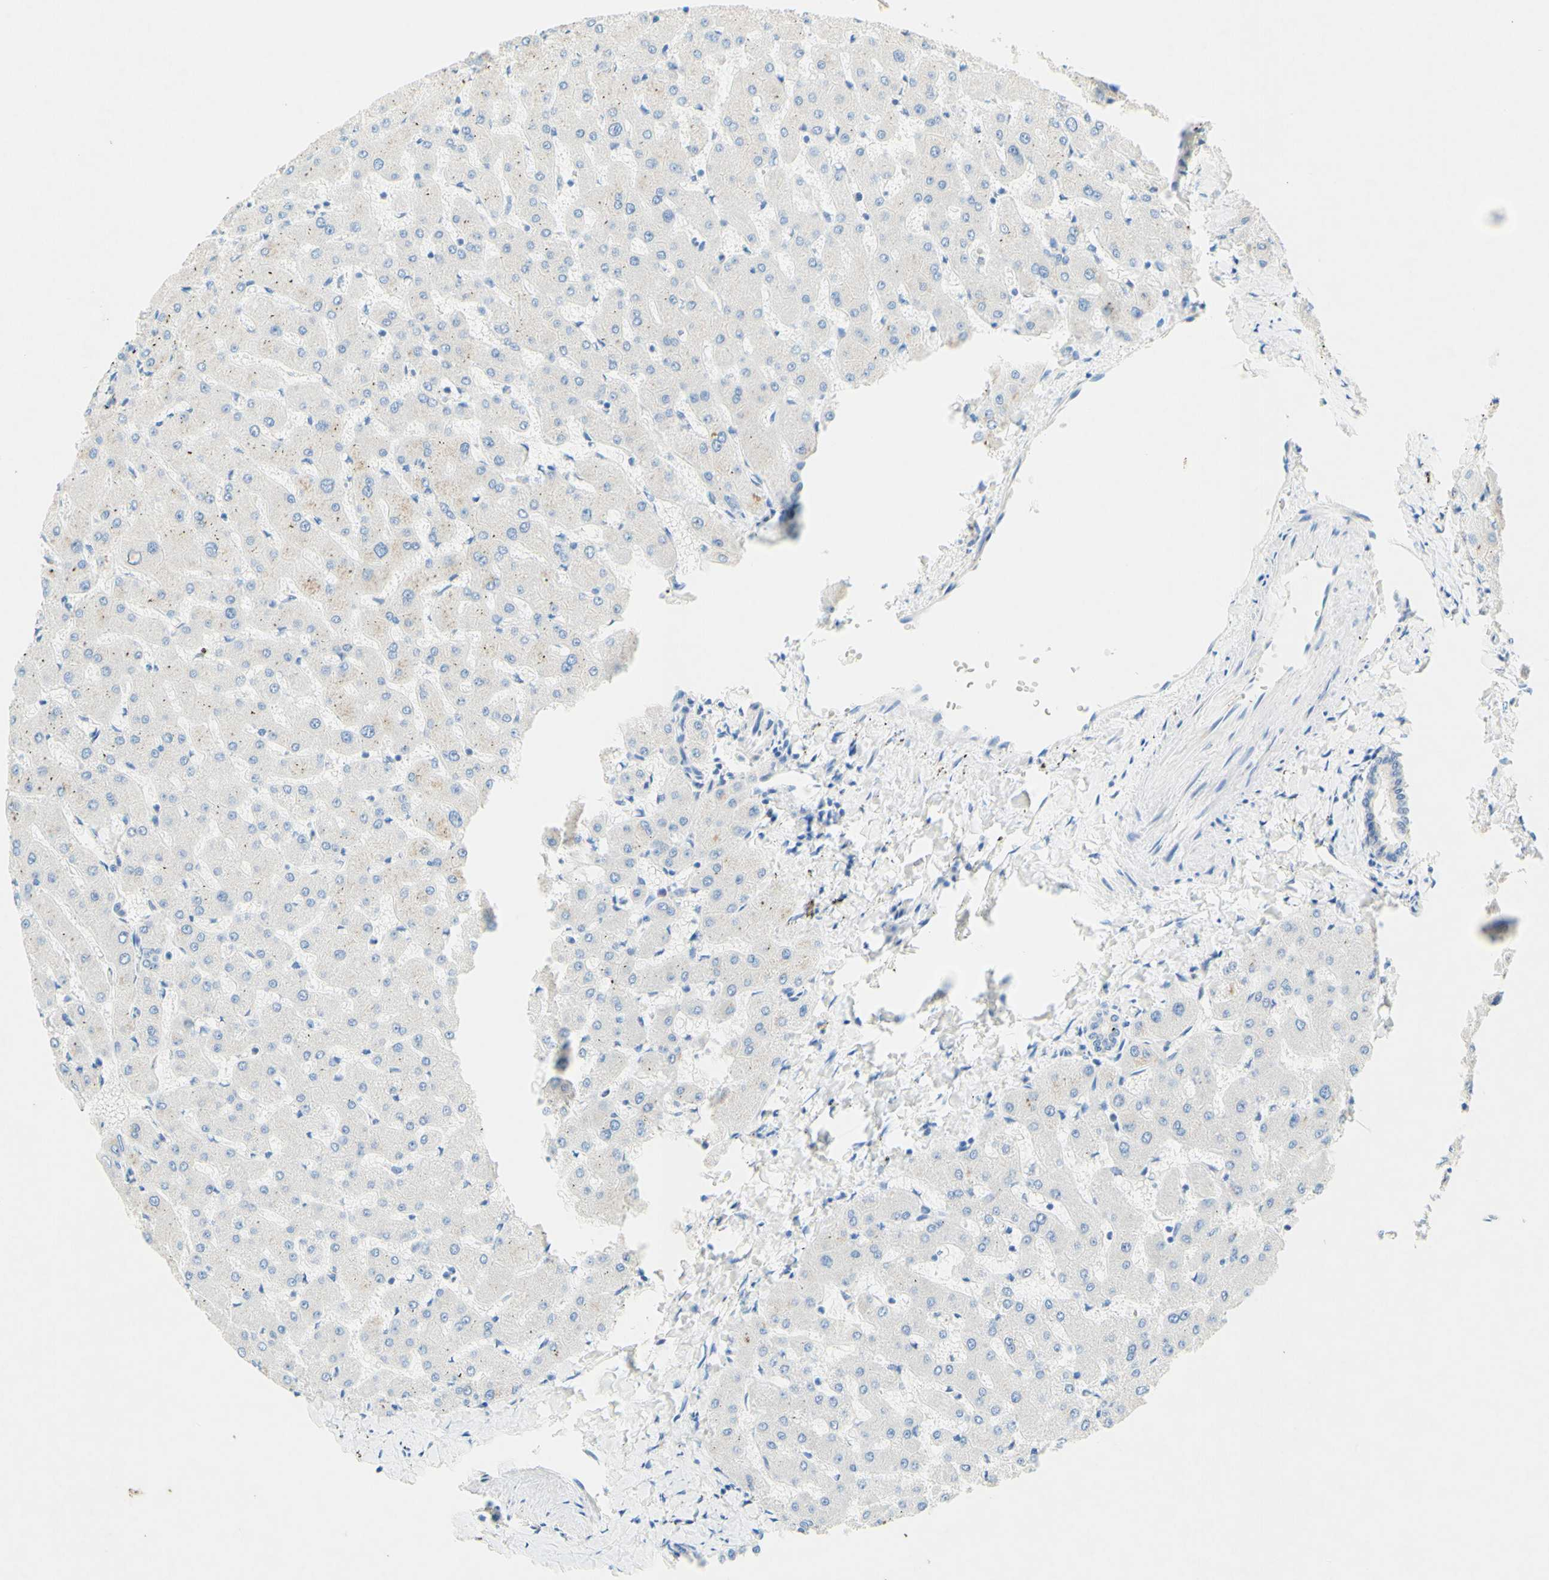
{"staining": {"intensity": "negative", "quantity": "none", "location": "none"}, "tissue": "liver", "cell_type": "Cholangiocytes", "image_type": "normal", "snomed": [{"axis": "morphology", "description": "Normal tissue, NOS"}, {"axis": "morphology", "description": "Fibrosis, NOS"}, {"axis": "topography", "description": "Liver"}], "caption": "Immunohistochemical staining of unremarkable liver demonstrates no significant positivity in cholangiocytes. The staining is performed using DAB (3,3'-diaminobenzidine) brown chromogen with nuclei counter-stained in using hematoxylin.", "gene": "SLC46A1", "patient": {"sex": "female", "age": 29}}